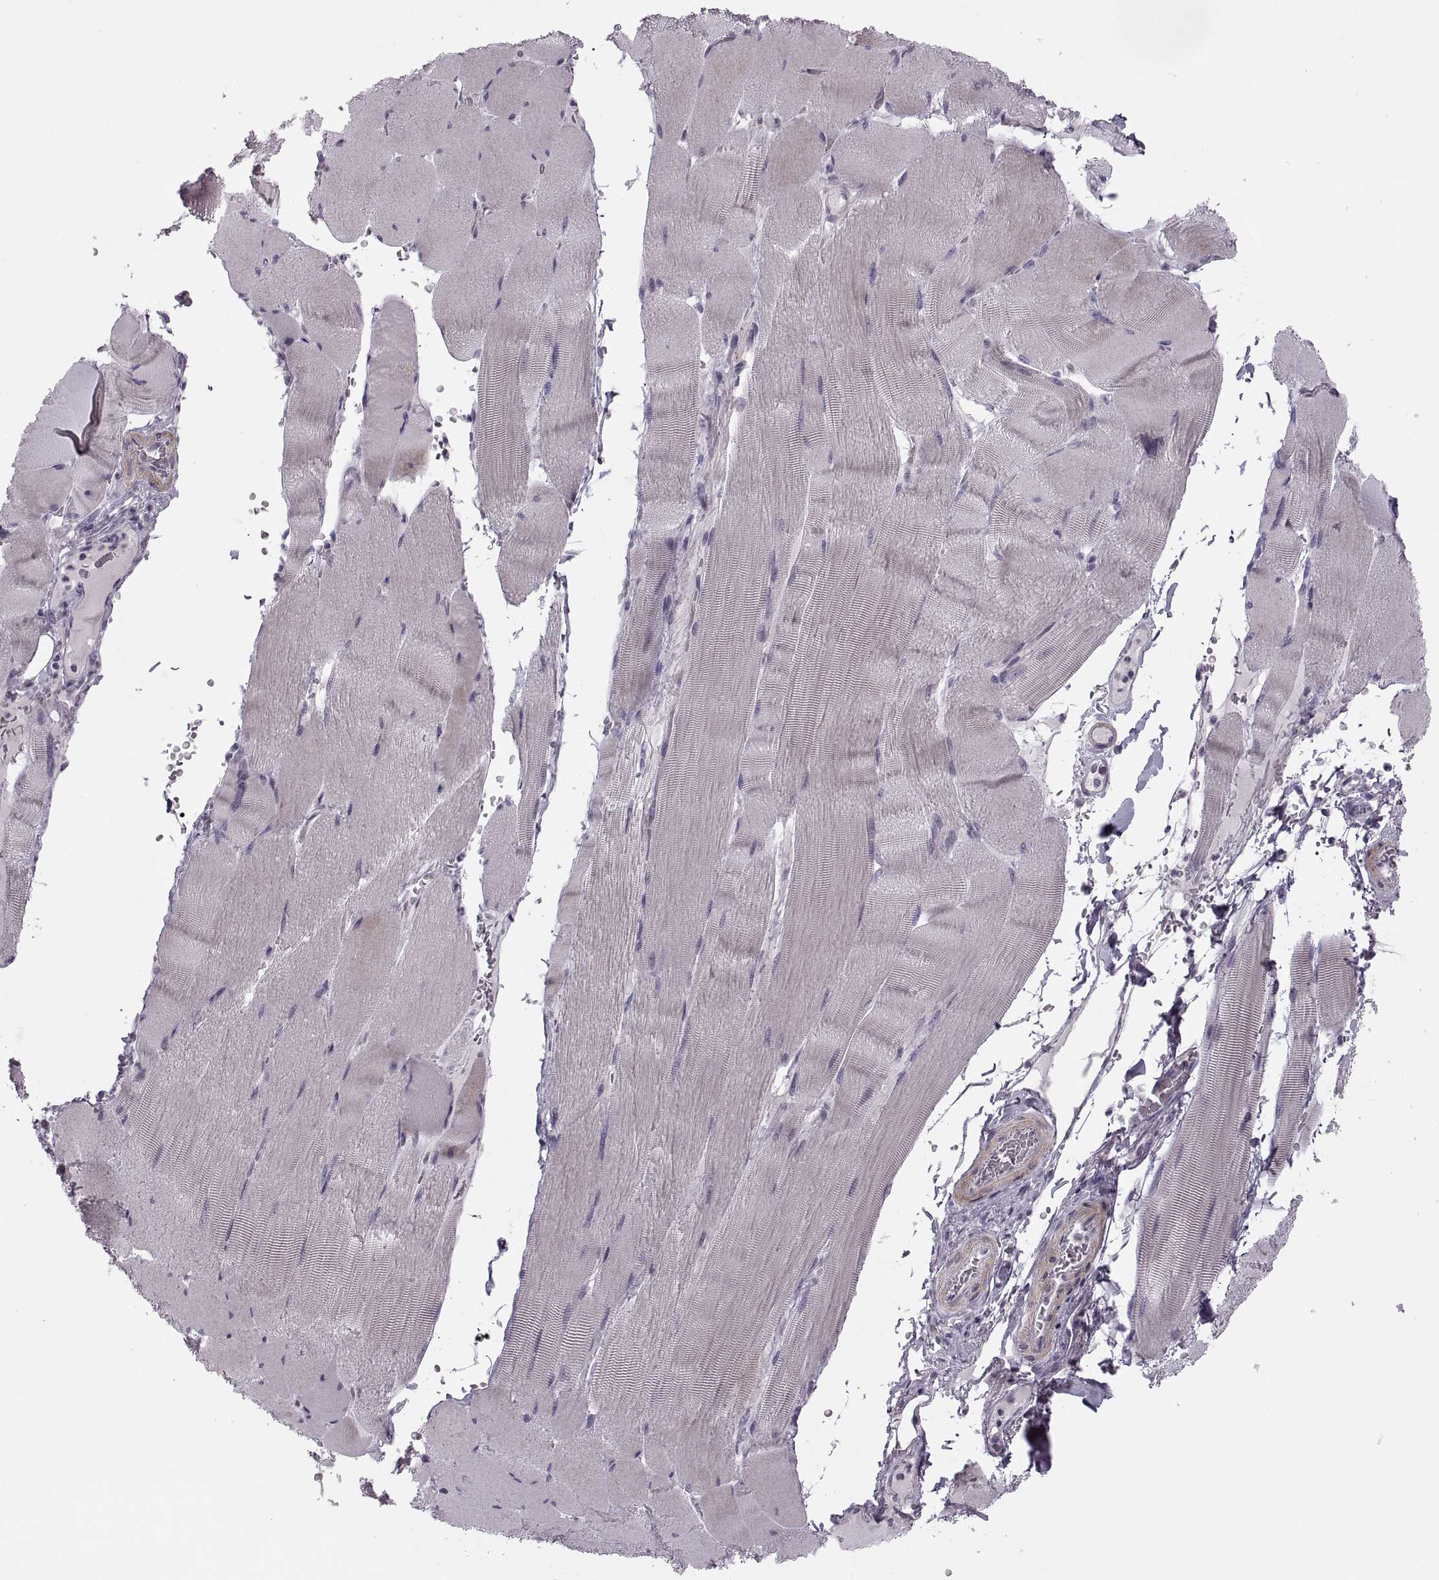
{"staining": {"intensity": "negative", "quantity": "none", "location": "none"}, "tissue": "skeletal muscle", "cell_type": "Myocytes", "image_type": "normal", "snomed": [{"axis": "morphology", "description": "Normal tissue, NOS"}, {"axis": "topography", "description": "Skeletal muscle"}], "caption": "Protein analysis of normal skeletal muscle demonstrates no significant expression in myocytes. The staining was performed using DAB (3,3'-diaminobenzidine) to visualize the protein expression in brown, while the nuclei were stained in blue with hematoxylin (Magnification: 20x).", "gene": "RIPK4", "patient": {"sex": "male", "age": 56}}